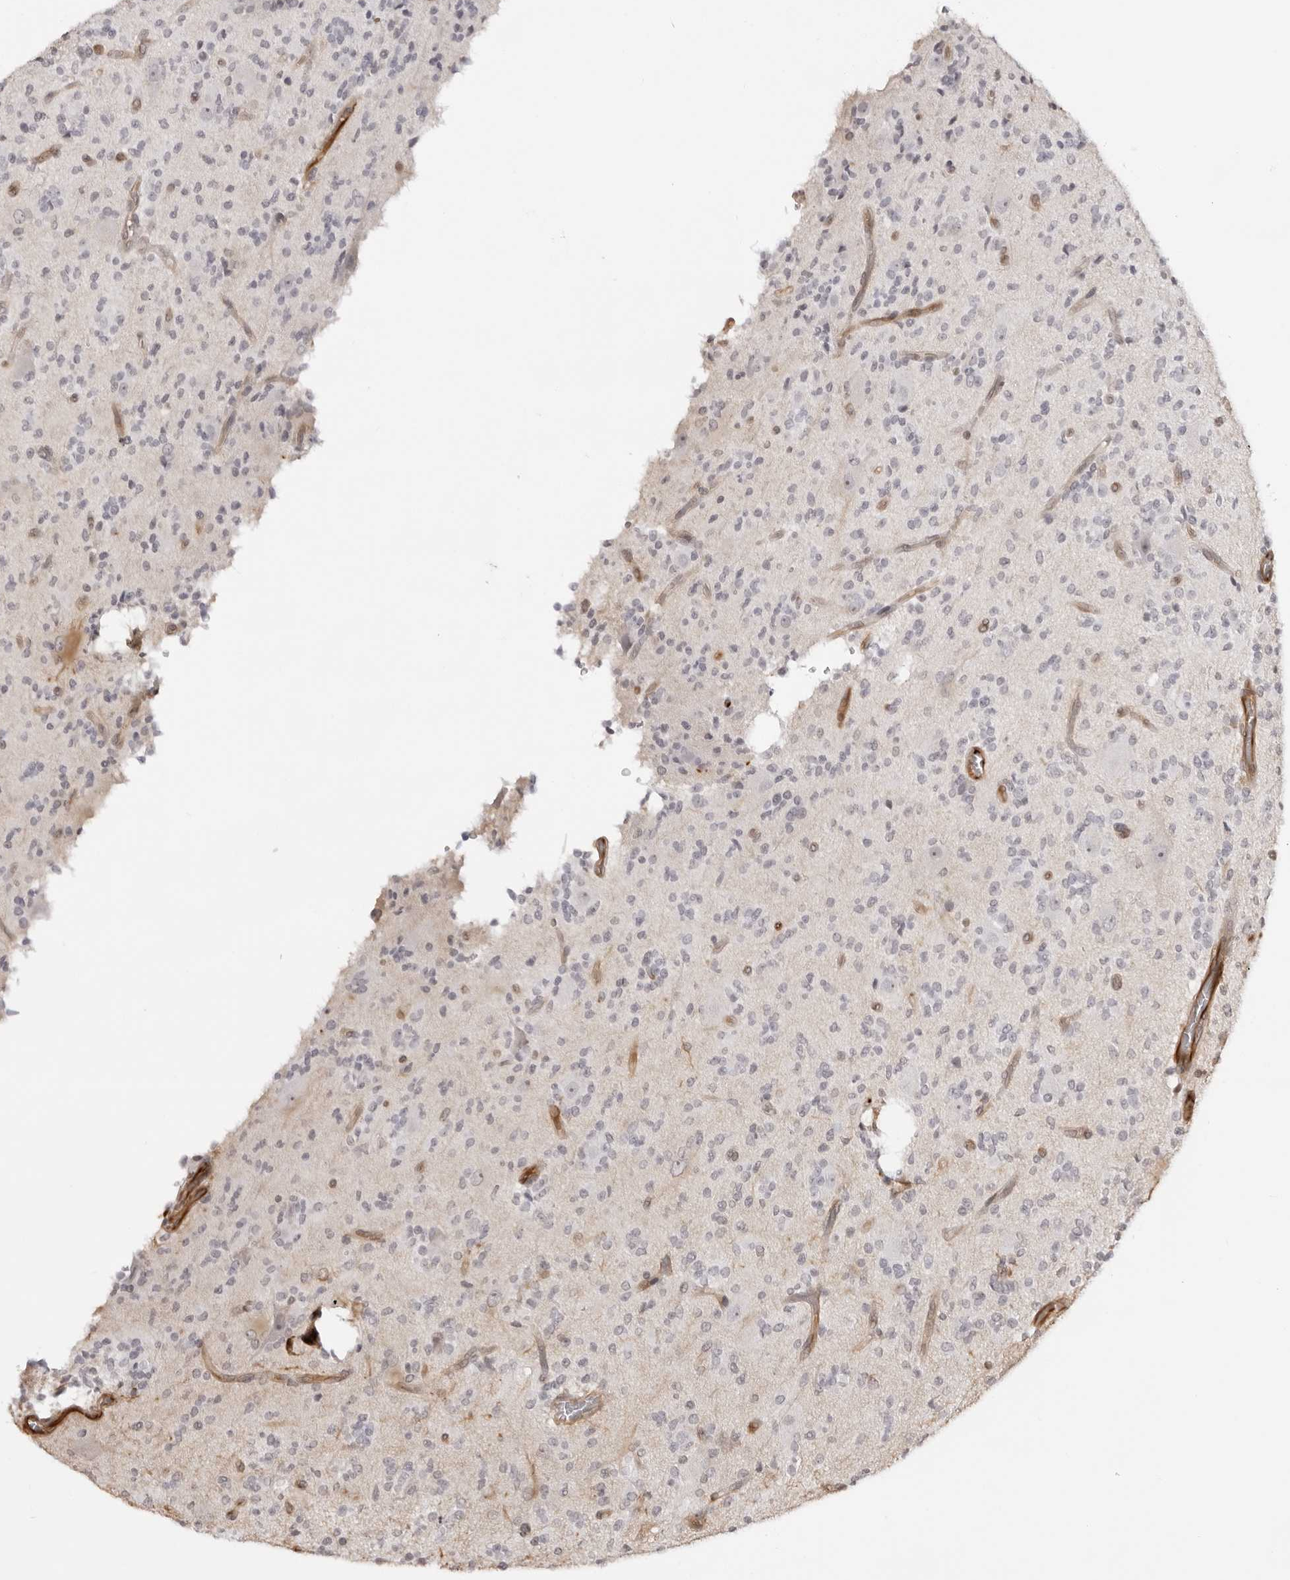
{"staining": {"intensity": "negative", "quantity": "none", "location": "none"}, "tissue": "glioma", "cell_type": "Tumor cells", "image_type": "cancer", "snomed": [{"axis": "morphology", "description": "Glioma, malignant, High grade"}, {"axis": "topography", "description": "Brain"}], "caption": "Immunohistochemistry (IHC) micrograph of neoplastic tissue: glioma stained with DAB (3,3'-diaminobenzidine) displays no significant protein expression in tumor cells.", "gene": "DYNLT5", "patient": {"sex": "male", "age": 34}}